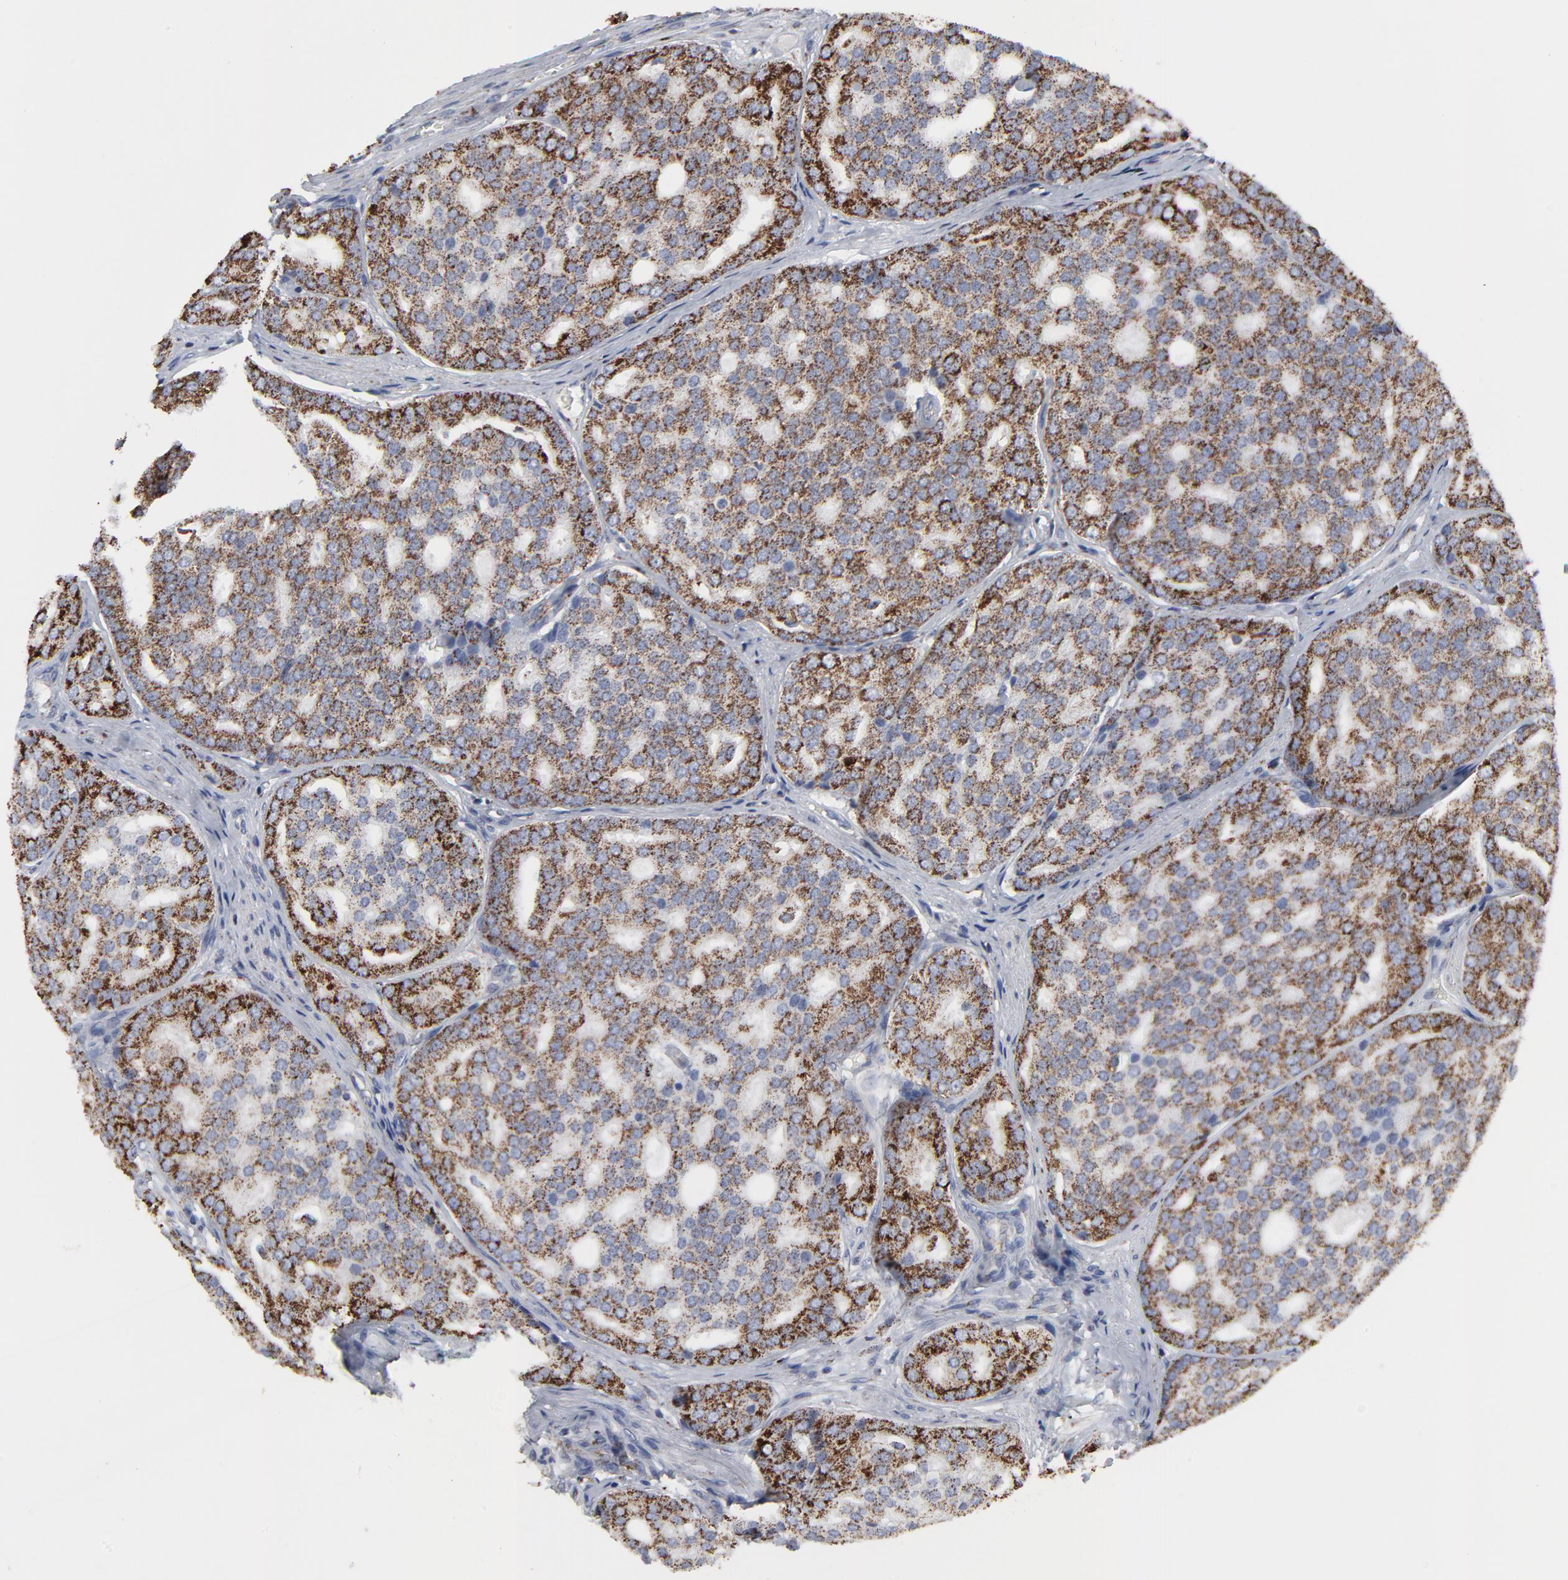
{"staining": {"intensity": "moderate", "quantity": ">75%", "location": "cytoplasmic/membranous"}, "tissue": "prostate cancer", "cell_type": "Tumor cells", "image_type": "cancer", "snomed": [{"axis": "morphology", "description": "Adenocarcinoma, High grade"}, {"axis": "topography", "description": "Prostate"}], "caption": "Moderate cytoplasmic/membranous positivity is present in approximately >75% of tumor cells in prostate cancer.", "gene": "TXNRD2", "patient": {"sex": "male", "age": 64}}